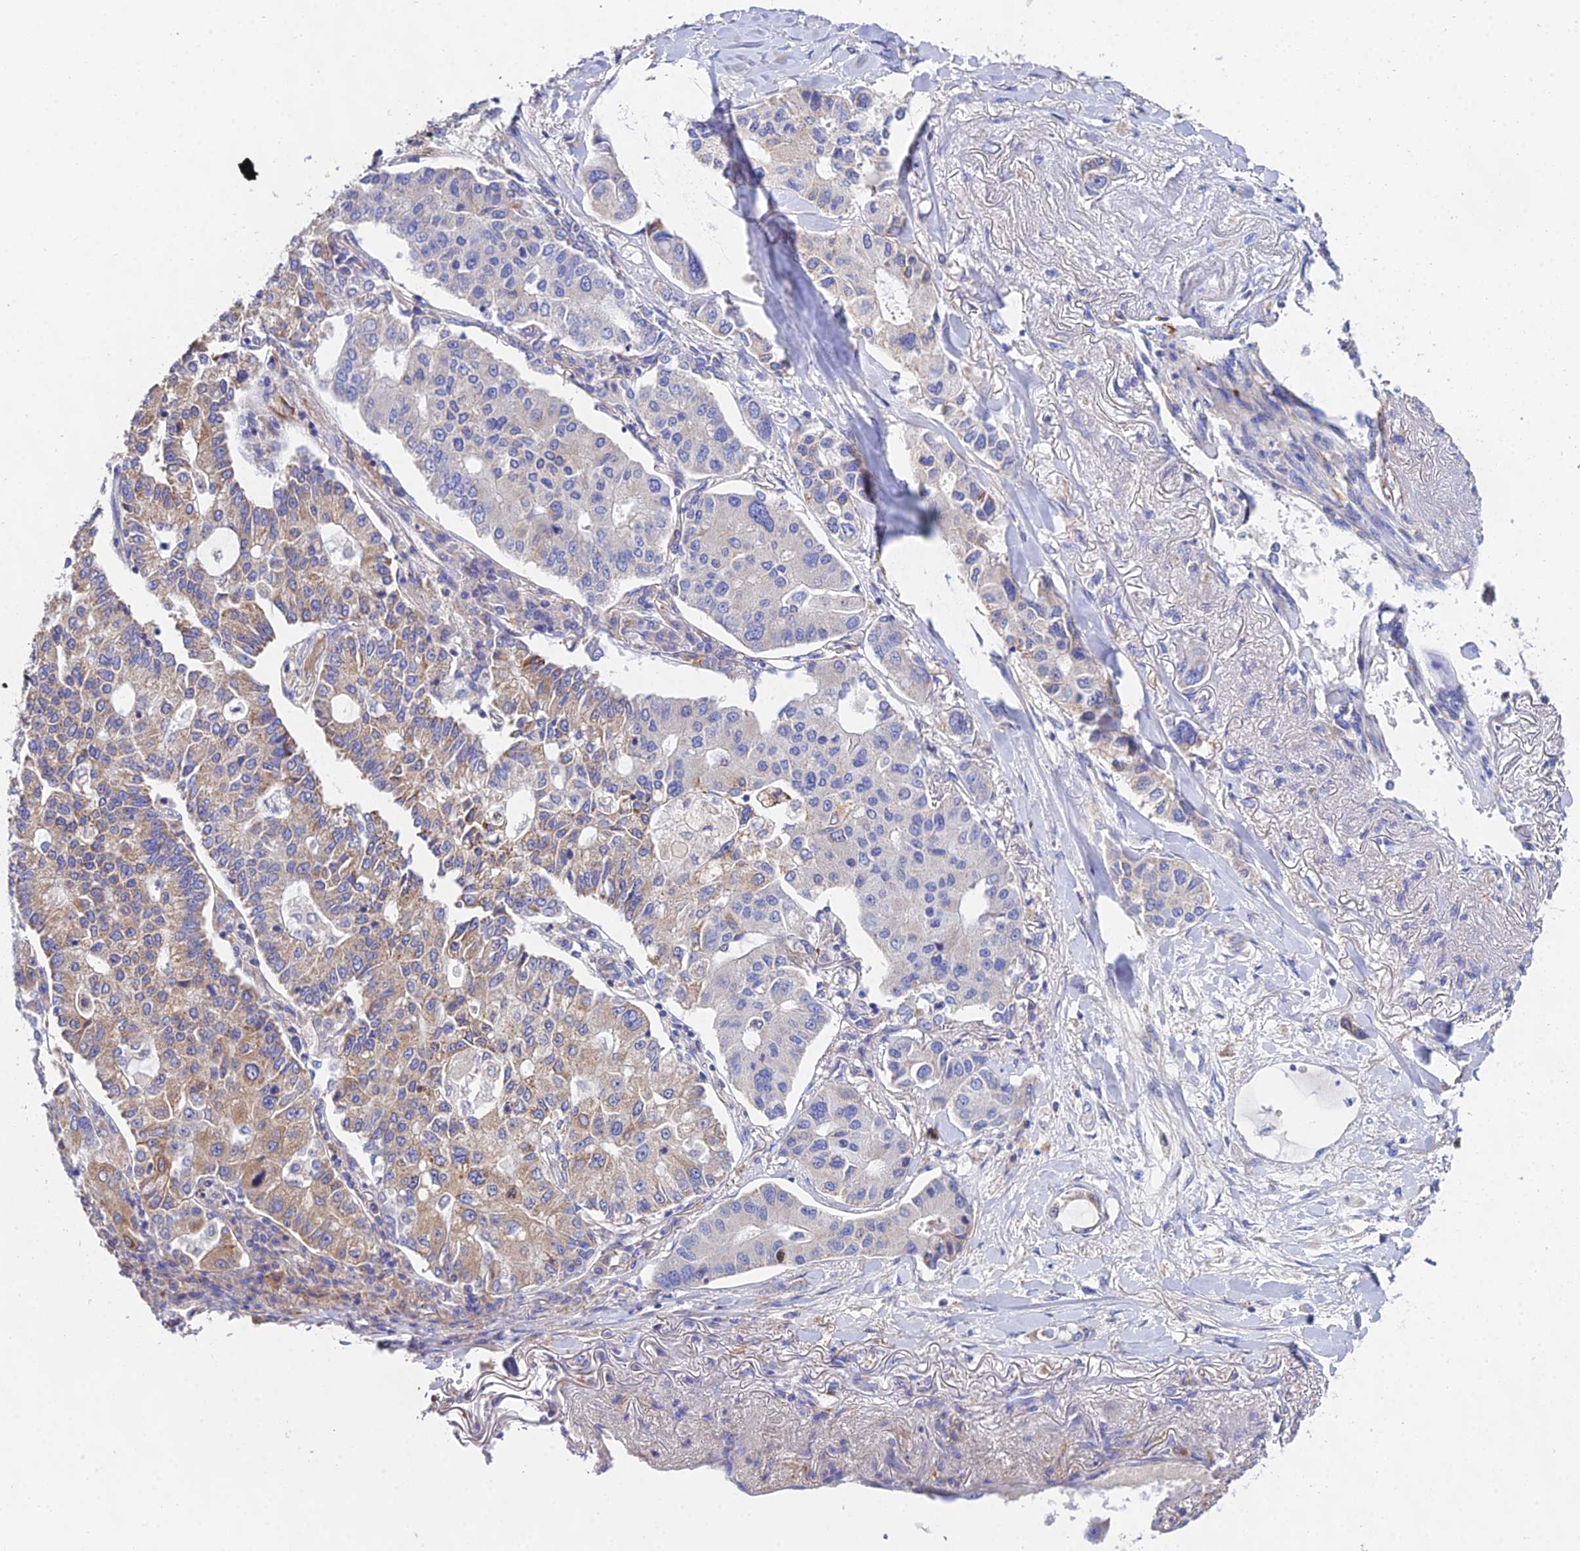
{"staining": {"intensity": "moderate", "quantity": "25%-75%", "location": "cytoplasmic/membranous"}, "tissue": "lung cancer", "cell_type": "Tumor cells", "image_type": "cancer", "snomed": [{"axis": "morphology", "description": "Adenocarcinoma, NOS"}, {"axis": "topography", "description": "Lung"}], "caption": "Protein staining displays moderate cytoplasmic/membranous staining in approximately 25%-75% of tumor cells in lung cancer.", "gene": "PPP2R2C", "patient": {"sex": "male", "age": 49}}